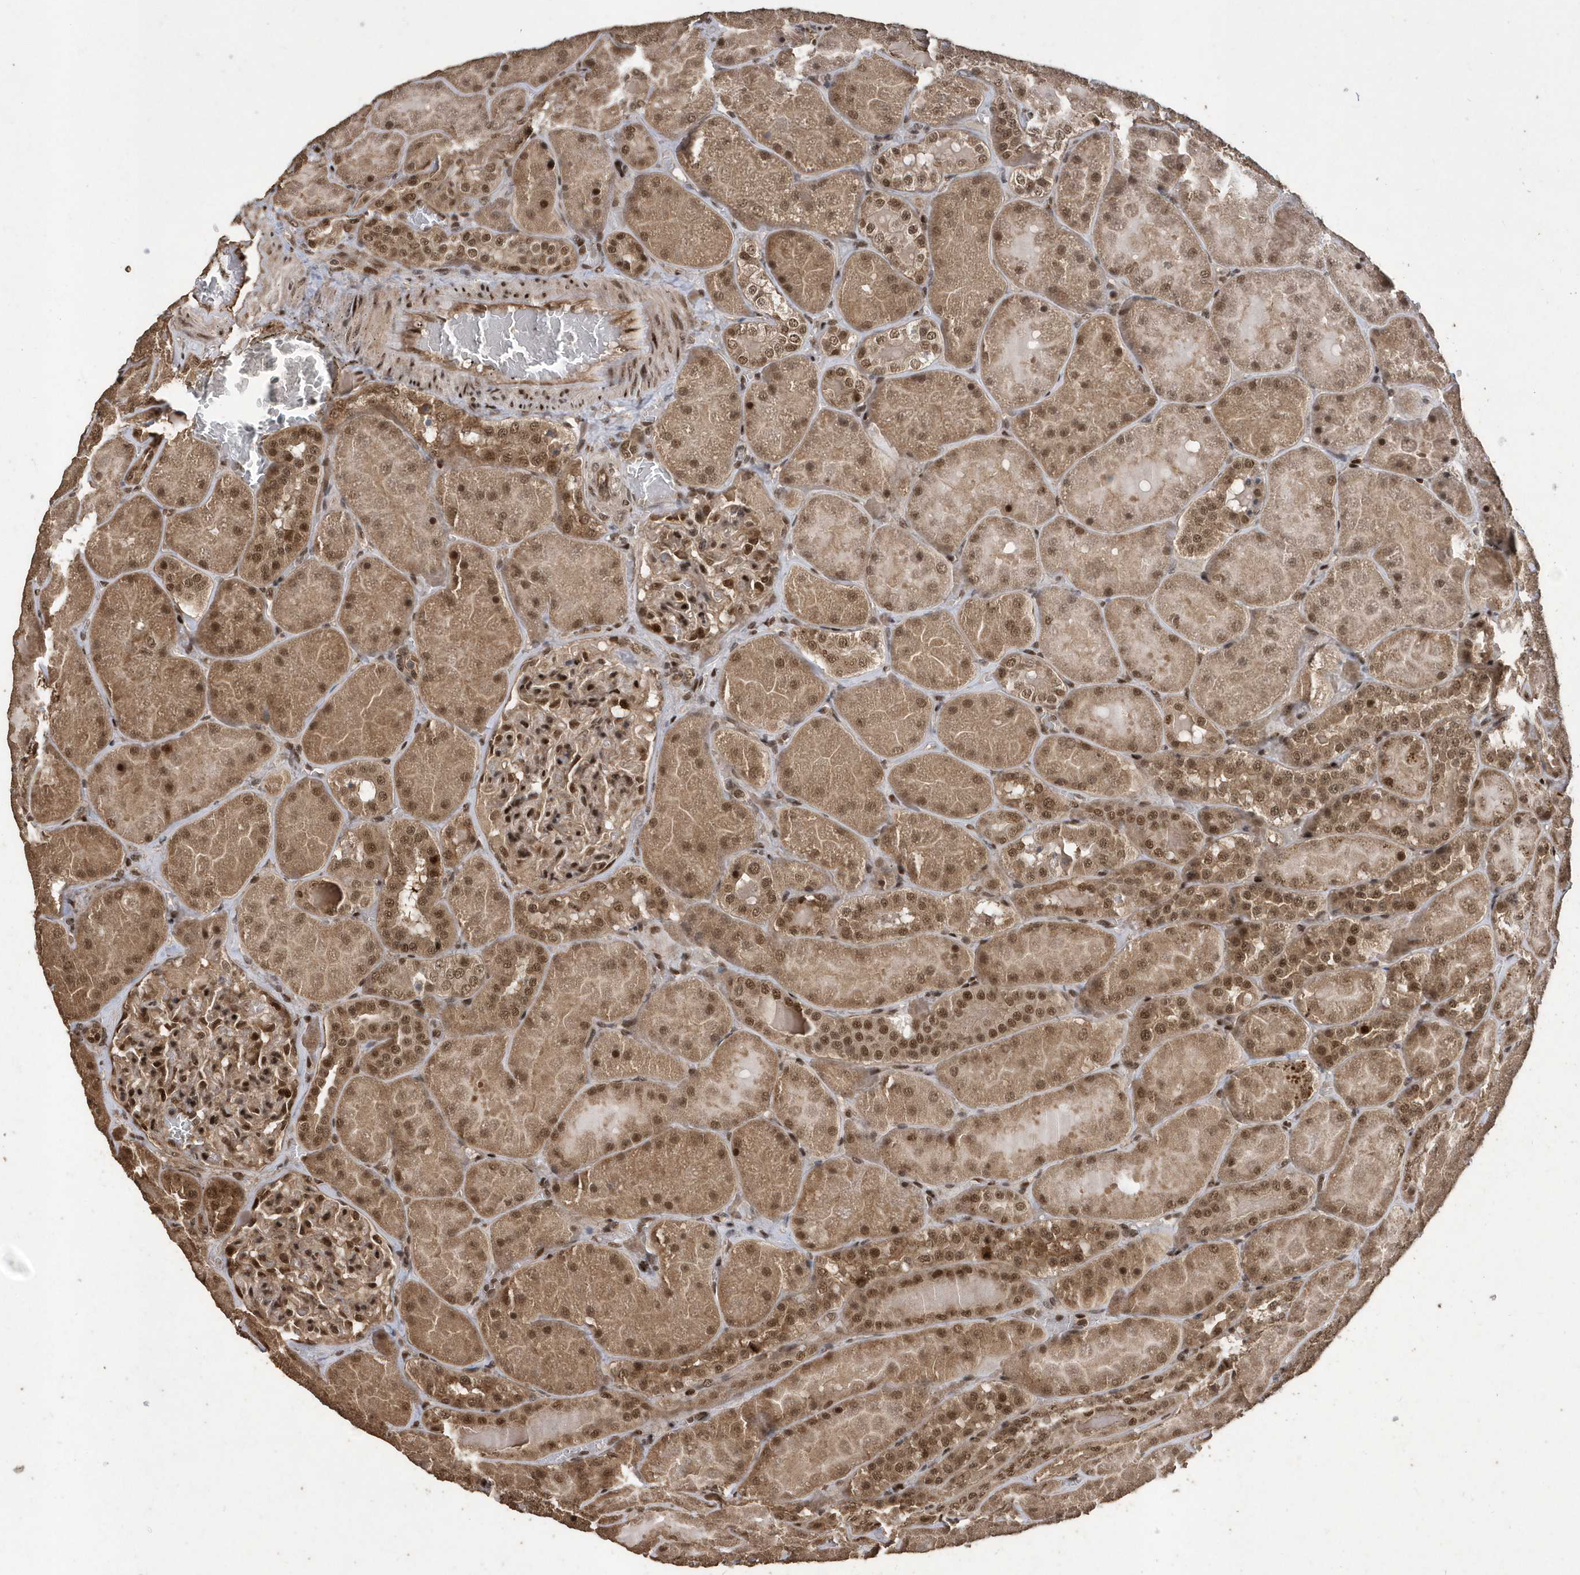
{"staining": {"intensity": "strong", "quantity": ">75%", "location": "nuclear"}, "tissue": "kidney", "cell_type": "Cells in glomeruli", "image_type": "normal", "snomed": [{"axis": "morphology", "description": "Normal tissue, NOS"}, {"axis": "topography", "description": "Kidney"}], "caption": "Immunohistochemical staining of normal kidney reveals strong nuclear protein positivity in about >75% of cells in glomeruli.", "gene": "INTS12", "patient": {"sex": "male", "age": 28}}